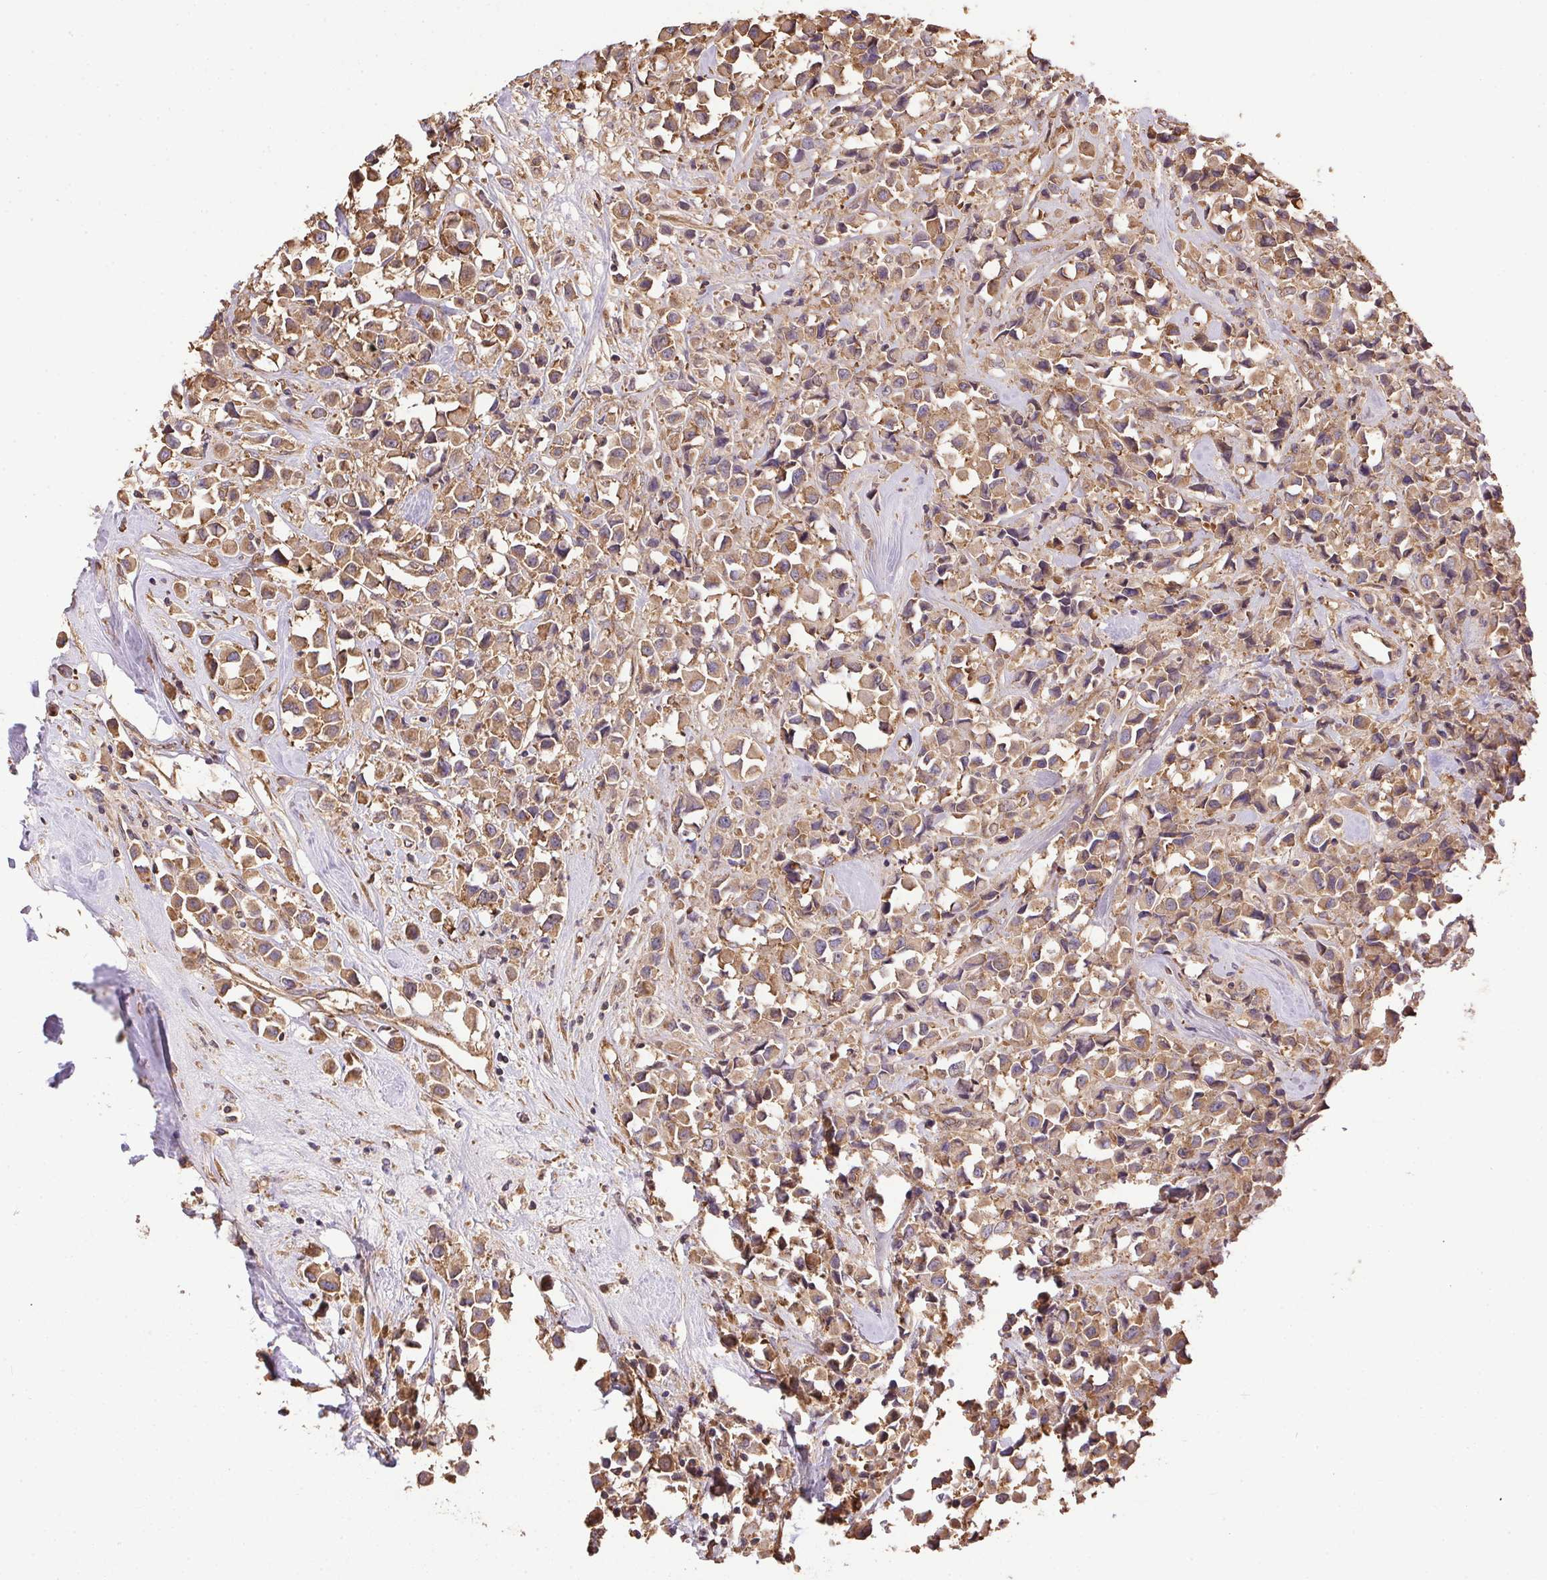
{"staining": {"intensity": "moderate", "quantity": ">75%", "location": "cytoplasmic/membranous"}, "tissue": "breast cancer", "cell_type": "Tumor cells", "image_type": "cancer", "snomed": [{"axis": "morphology", "description": "Duct carcinoma"}, {"axis": "topography", "description": "Breast"}], "caption": "Moderate cytoplasmic/membranous positivity for a protein is seen in about >75% of tumor cells of breast invasive ductal carcinoma using IHC.", "gene": "EIF2S1", "patient": {"sex": "female", "age": 61}}